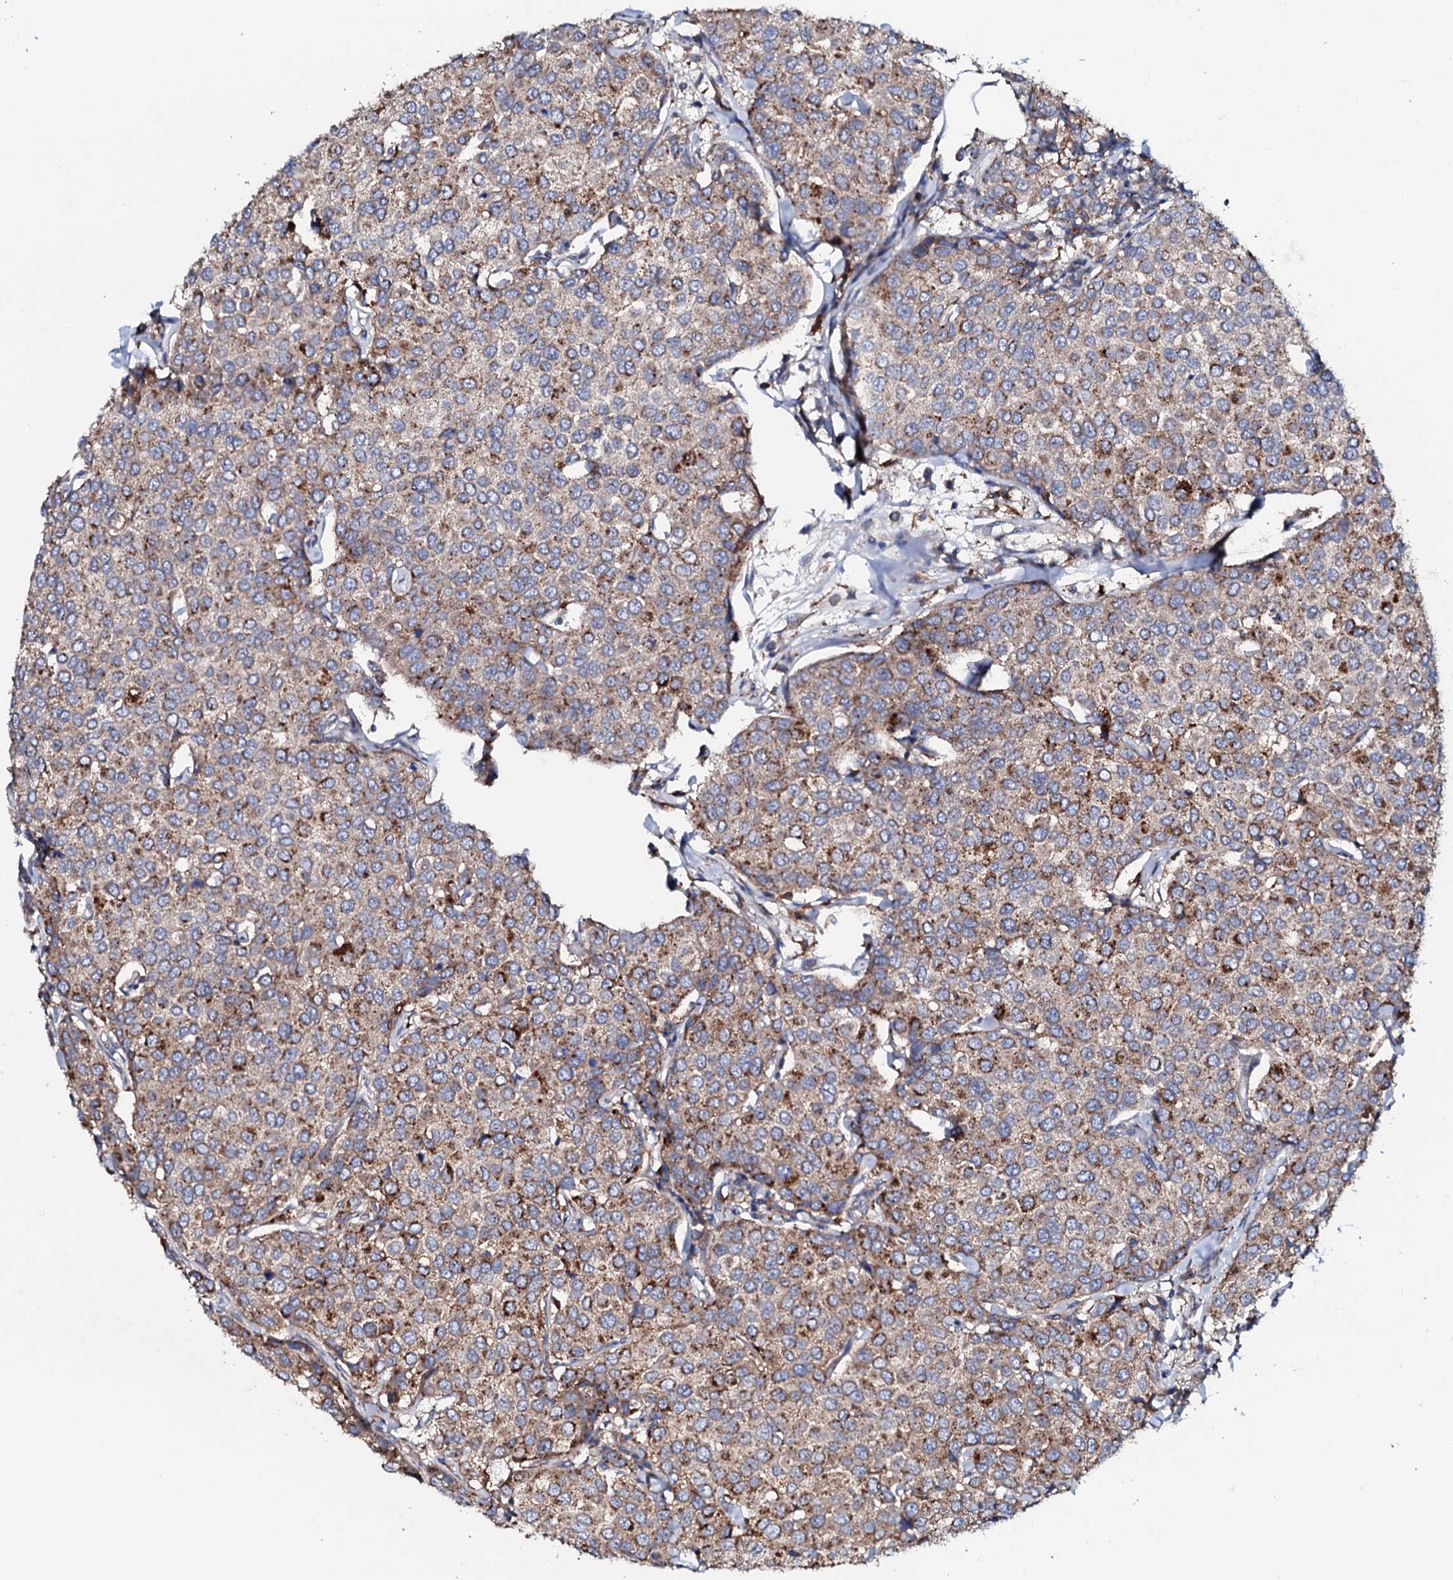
{"staining": {"intensity": "moderate", "quantity": ">75%", "location": "cytoplasmic/membranous"}, "tissue": "breast cancer", "cell_type": "Tumor cells", "image_type": "cancer", "snomed": [{"axis": "morphology", "description": "Duct carcinoma"}, {"axis": "topography", "description": "Breast"}], "caption": "Immunohistochemical staining of human breast cancer demonstrates medium levels of moderate cytoplasmic/membranous expression in approximately >75% of tumor cells.", "gene": "P2RX4", "patient": {"sex": "female", "age": 55}}